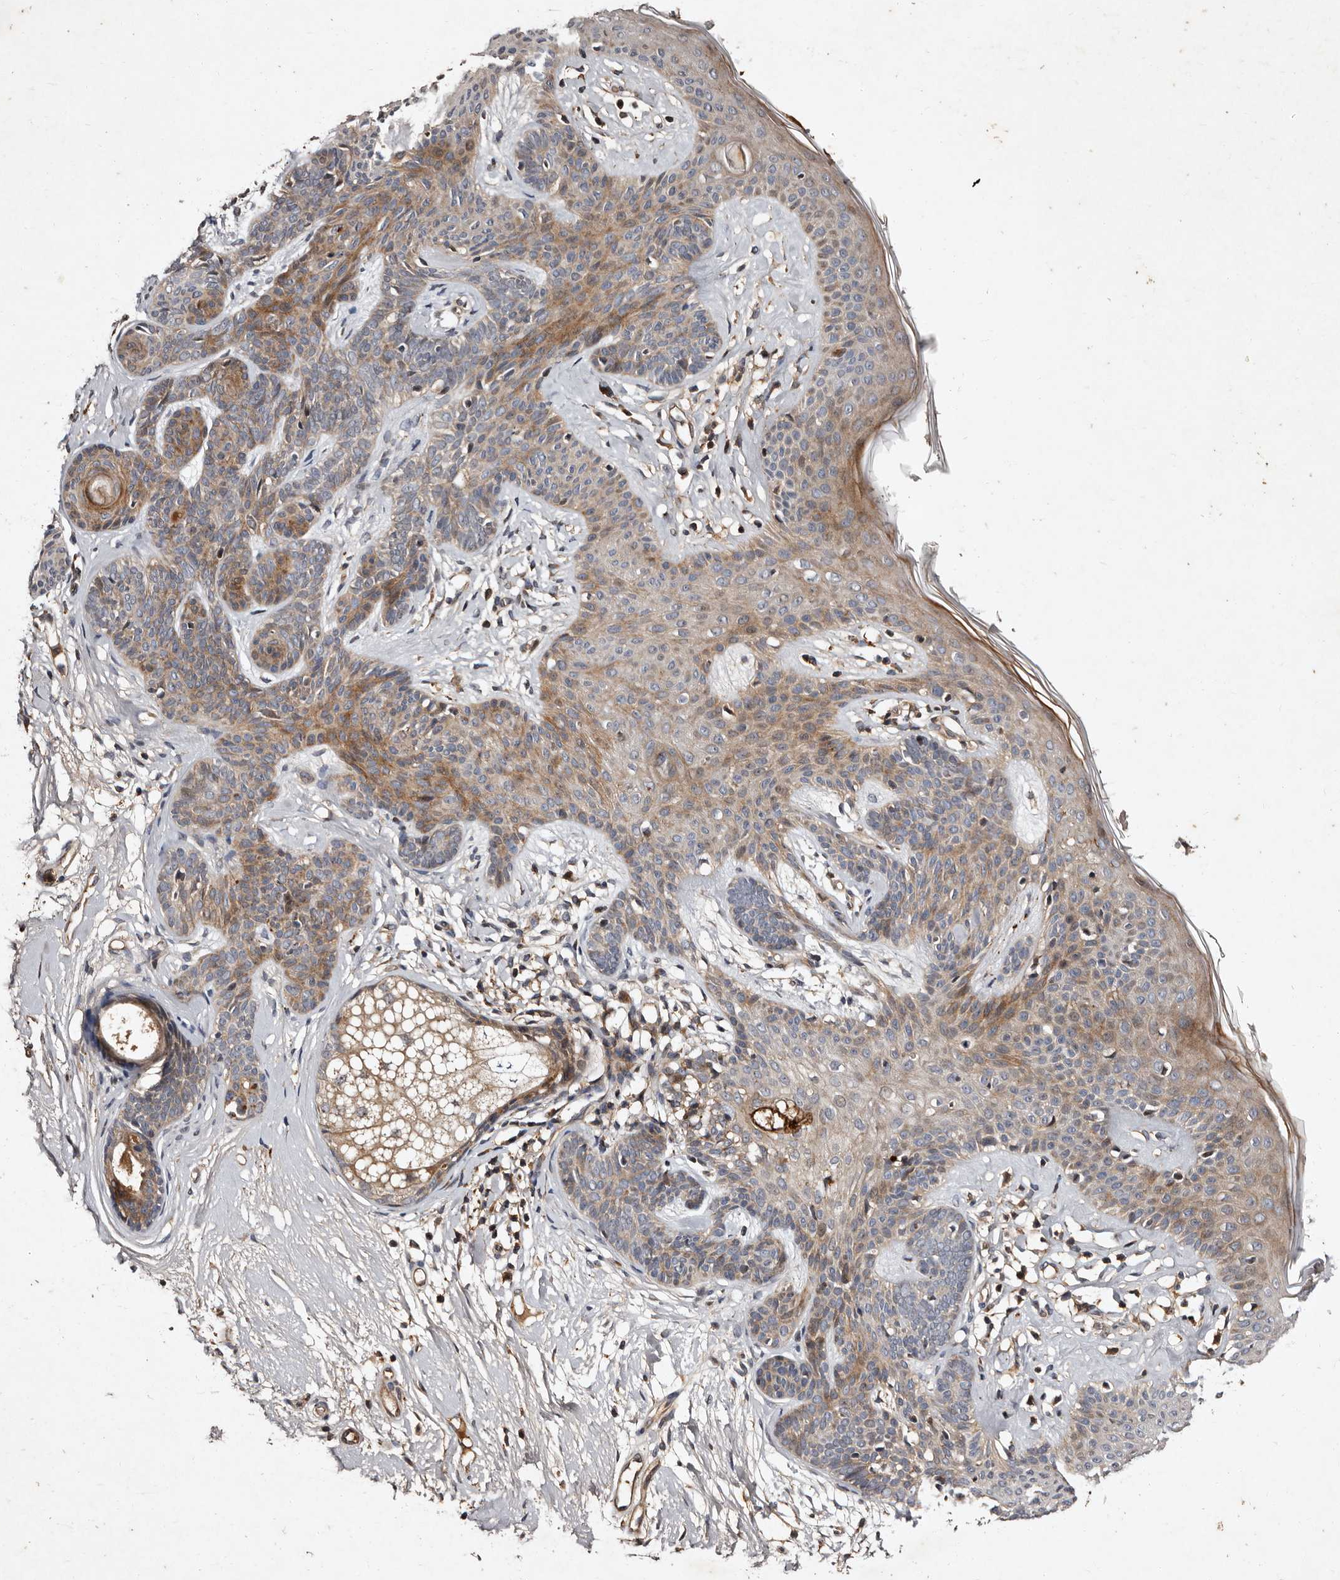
{"staining": {"intensity": "moderate", "quantity": "25%-75%", "location": "cytoplasmic/membranous"}, "tissue": "skin cancer", "cell_type": "Tumor cells", "image_type": "cancer", "snomed": [{"axis": "morphology", "description": "Developmental malformation"}, {"axis": "morphology", "description": "Basal cell carcinoma"}, {"axis": "topography", "description": "Skin"}], "caption": "Immunohistochemical staining of human skin cancer (basal cell carcinoma) exhibits moderate cytoplasmic/membranous protein positivity in about 25%-75% of tumor cells.", "gene": "PRKD3", "patient": {"sex": "female", "age": 62}}